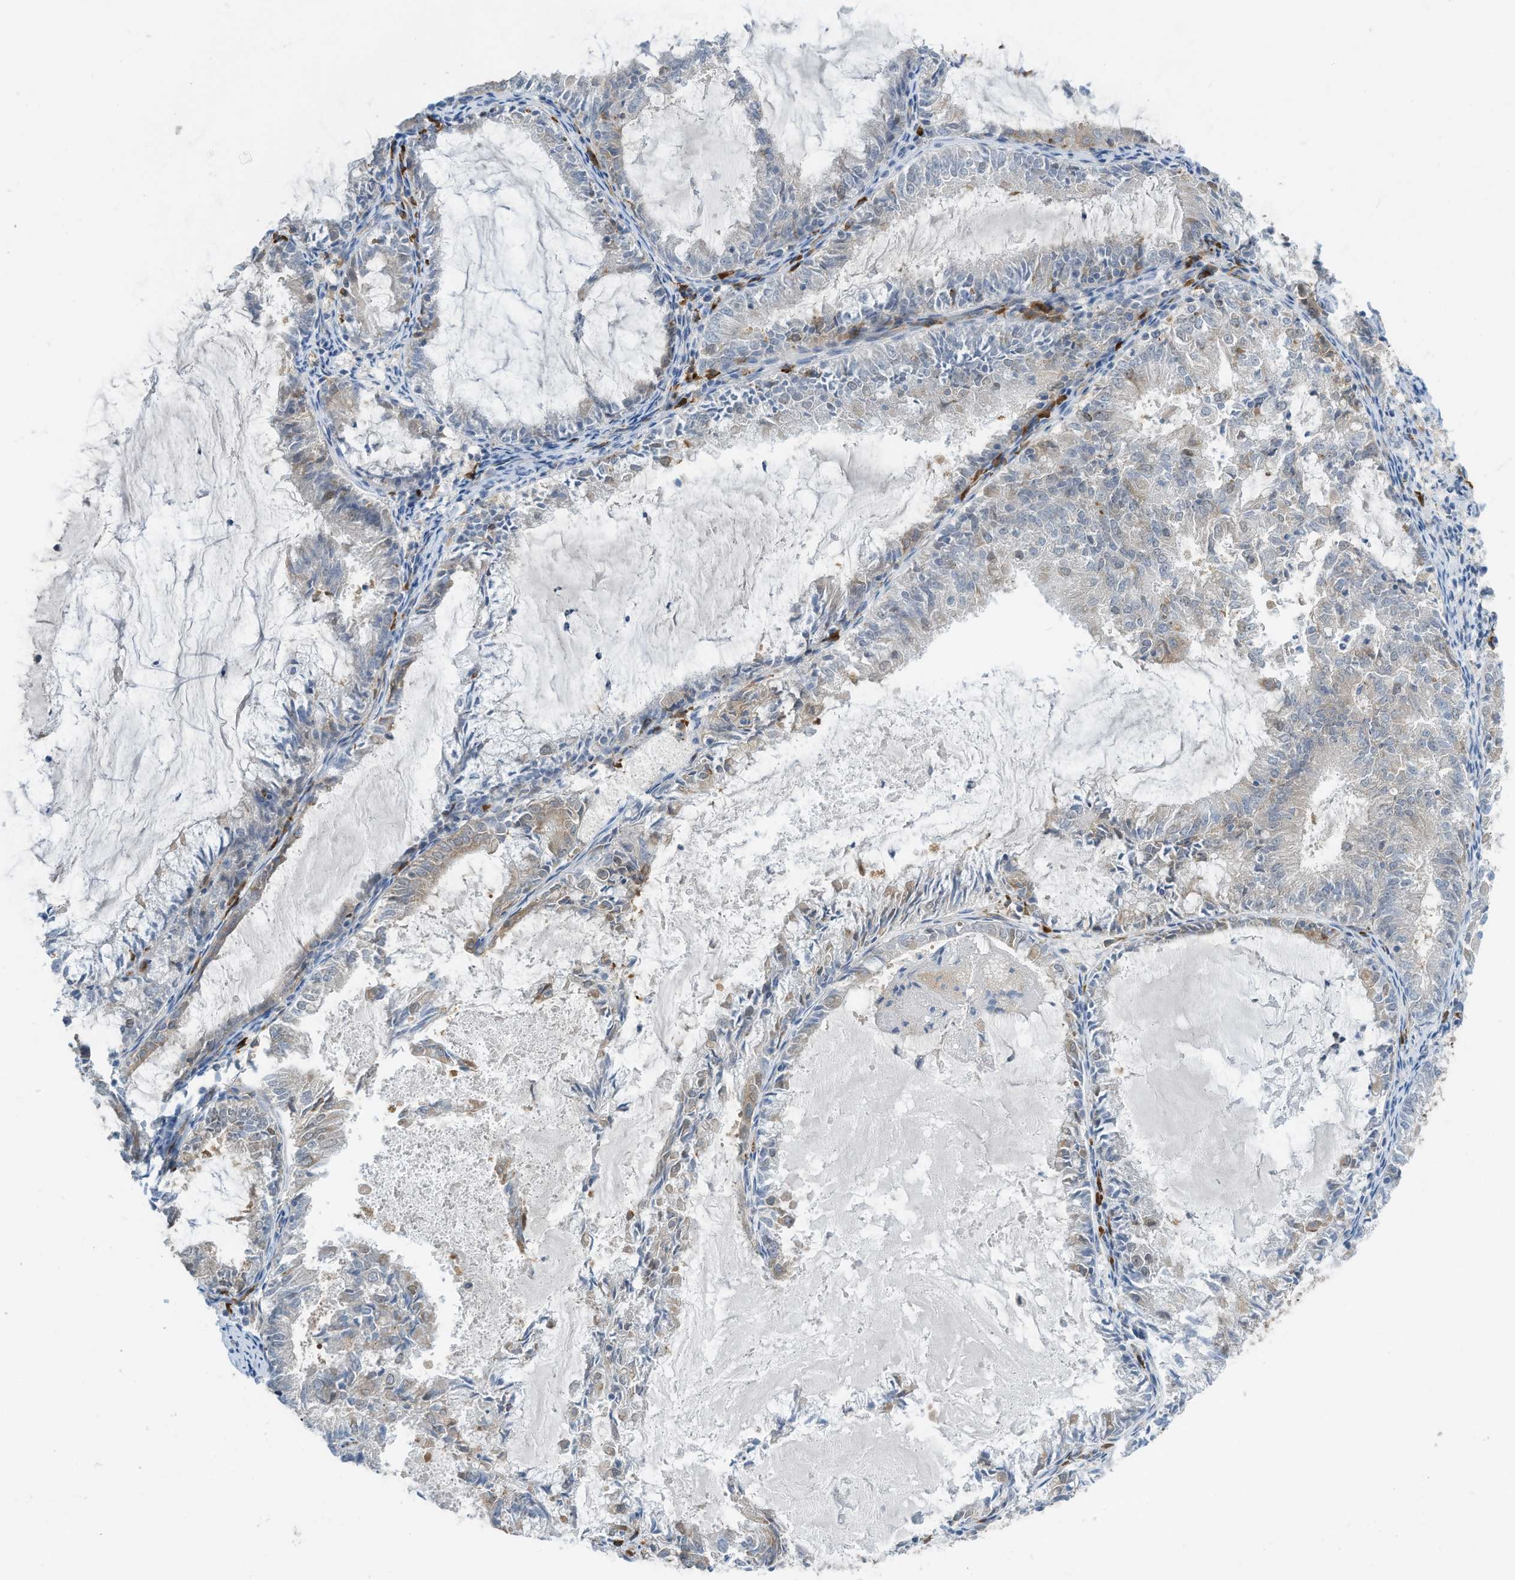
{"staining": {"intensity": "weak", "quantity": "<25%", "location": "cytoplasmic/membranous"}, "tissue": "endometrial cancer", "cell_type": "Tumor cells", "image_type": "cancer", "snomed": [{"axis": "morphology", "description": "Adenocarcinoma, NOS"}, {"axis": "topography", "description": "Endometrium"}], "caption": "High magnification brightfield microscopy of adenocarcinoma (endometrial) stained with DAB (3,3'-diaminobenzidine) (brown) and counterstained with hematoxylin (blue): tumor cells show no significant staining.", "gene": "ZBTB45", "patient": {"sex": "female", "age": 57}}